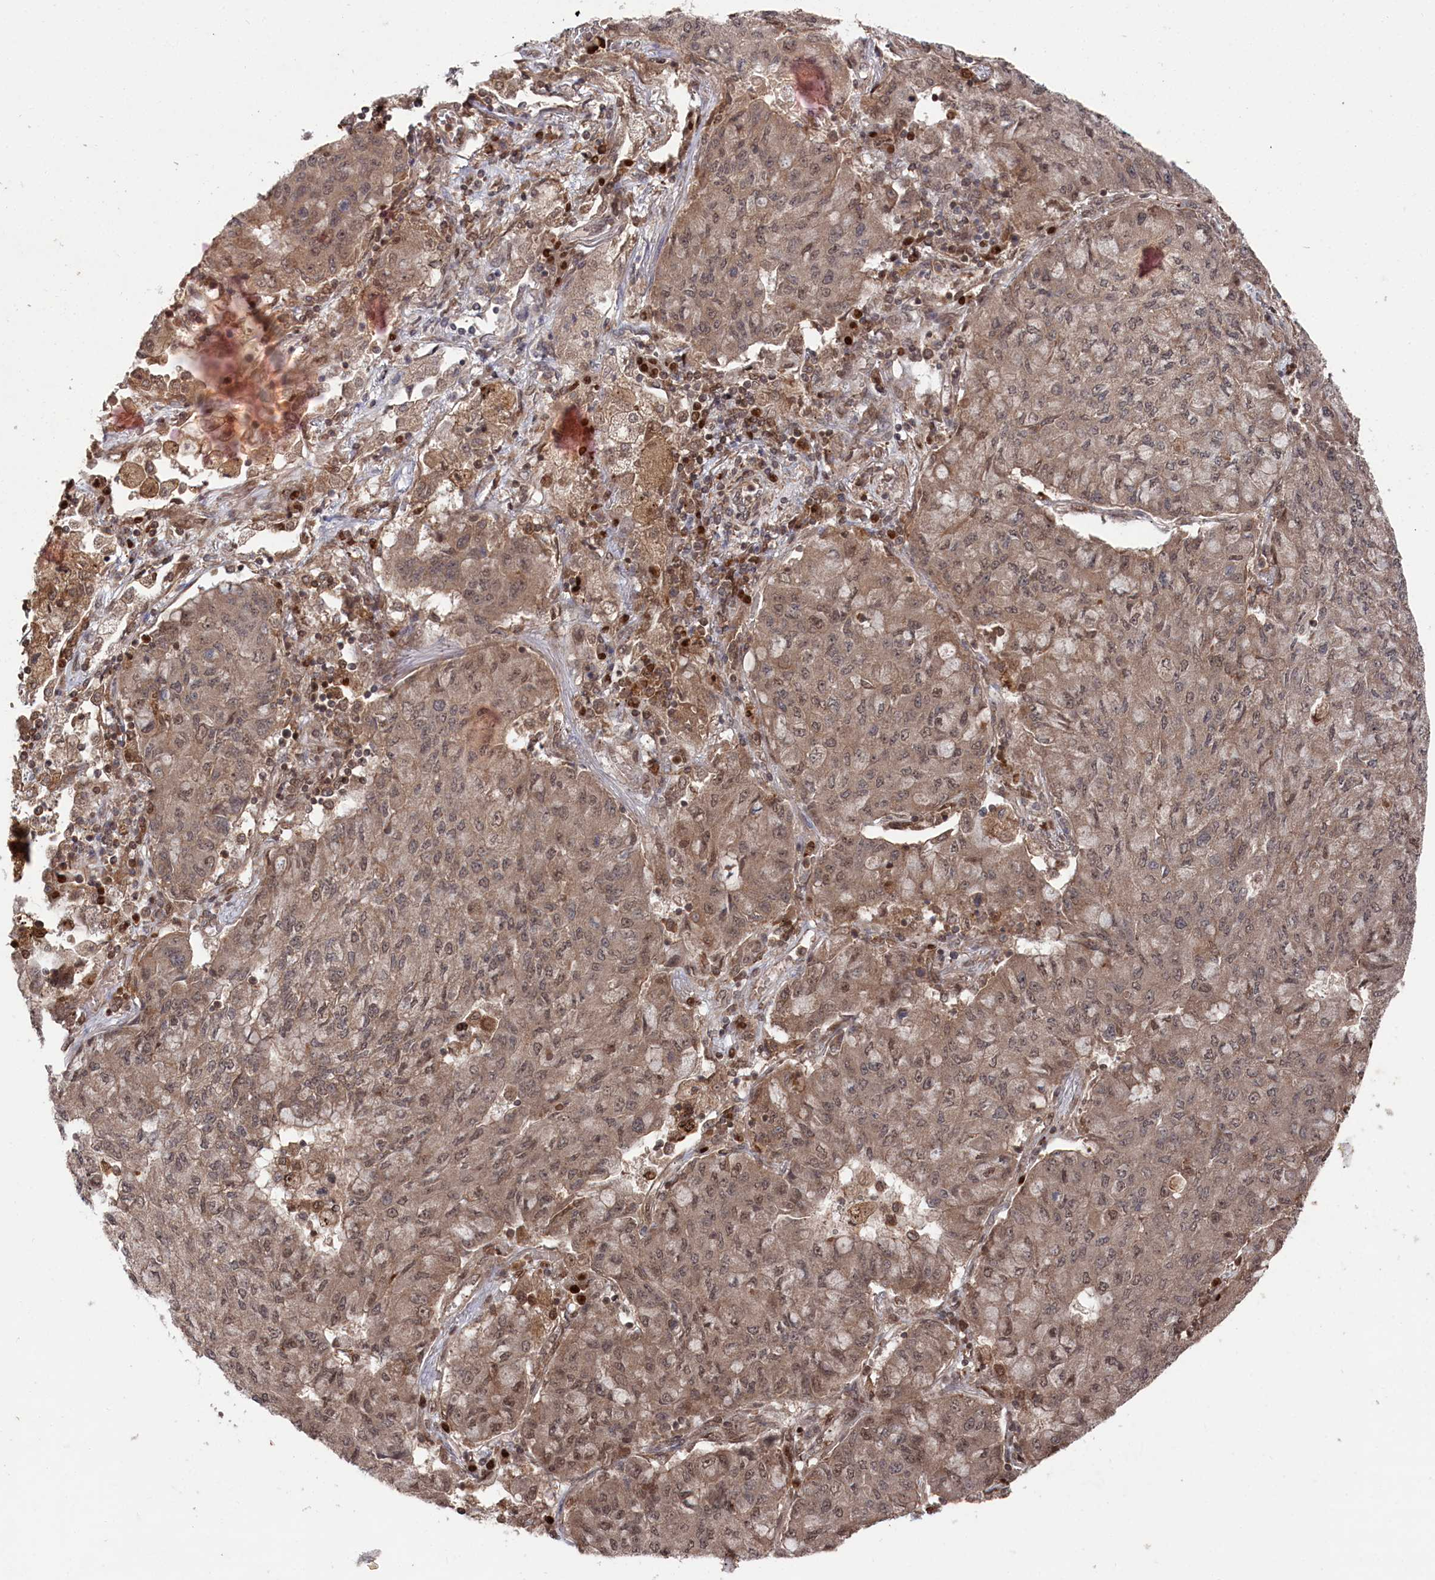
{"staining": {"intensity": "weak", "quantity": ">75%", "location": "cytoplasmic/membranous,nuclear"}, "tissue": "lung cancer", "cell_type": "Tumor cells", "image_type": "cancer", "snomed": [{"axis": "morphology", "description": "Squamous cell carcinoma, NOS"}, {"axis": "topography", "description": "Lung"}], "caption": "There is low levels of weak cytoplasmic/membranous and nuclear positivity in tumor cells of lung cancer (squamous cell carcinoma), as demonstrated by immunohistochemical staining (brown color).", "gene": "BORCS7", "patient": {"sex": "male", "age": 74}}